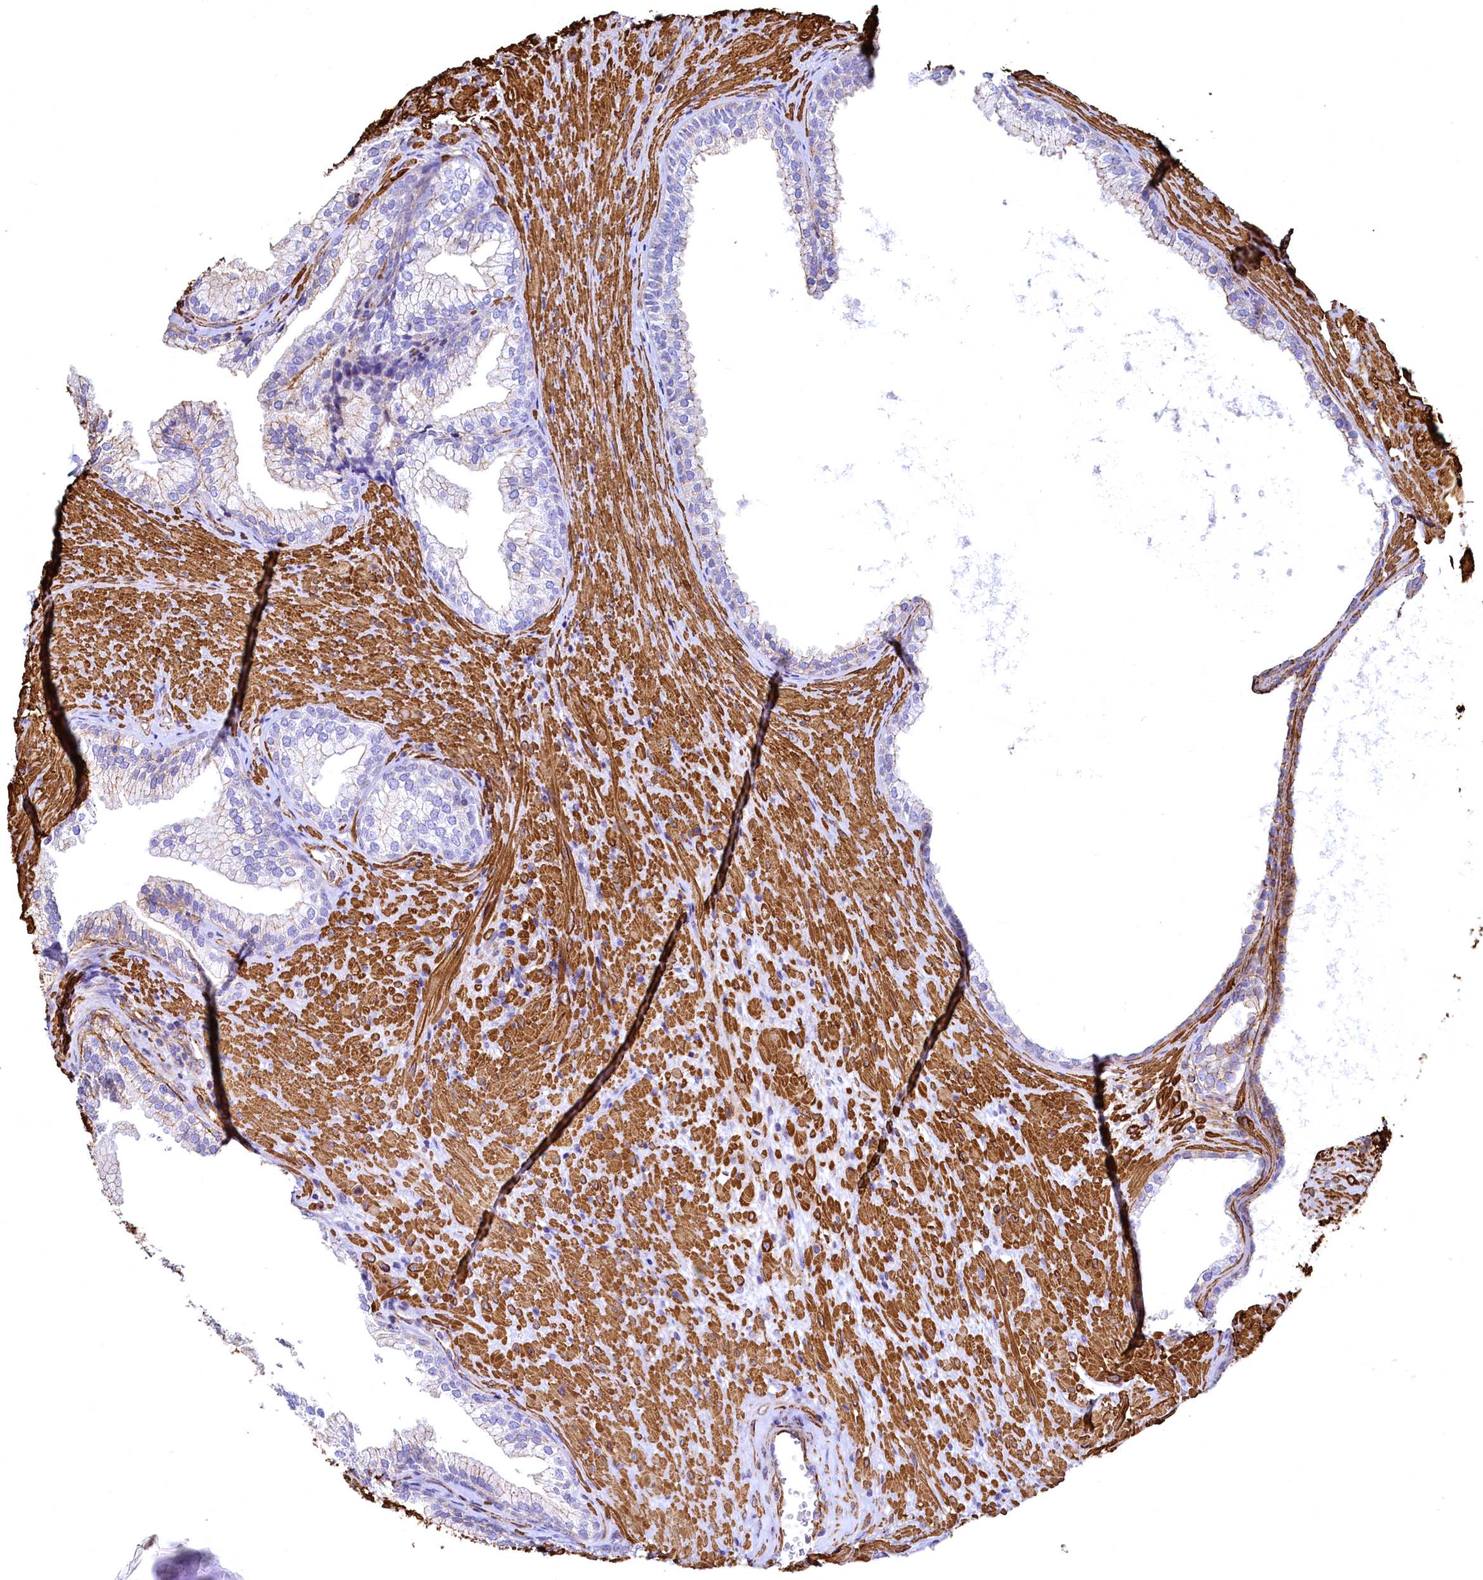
{"staining": {"intensity": "weak", "quantity": "<25%", "location": "cytoplasmic/membranous"}, "tissue": "prostate", "cell_type": "Glandular cells", "image_type": "normal", "snomed": [{"axis": "morphology", "description": "Normal tissue, NOS"}, {"axis": "topography", "description": "Prostate"}], "caption": "Glandular cells show no significant positivity in normal prostate.", "gene": "THBS1", "patient": {"sex": "male", "age": 76}}